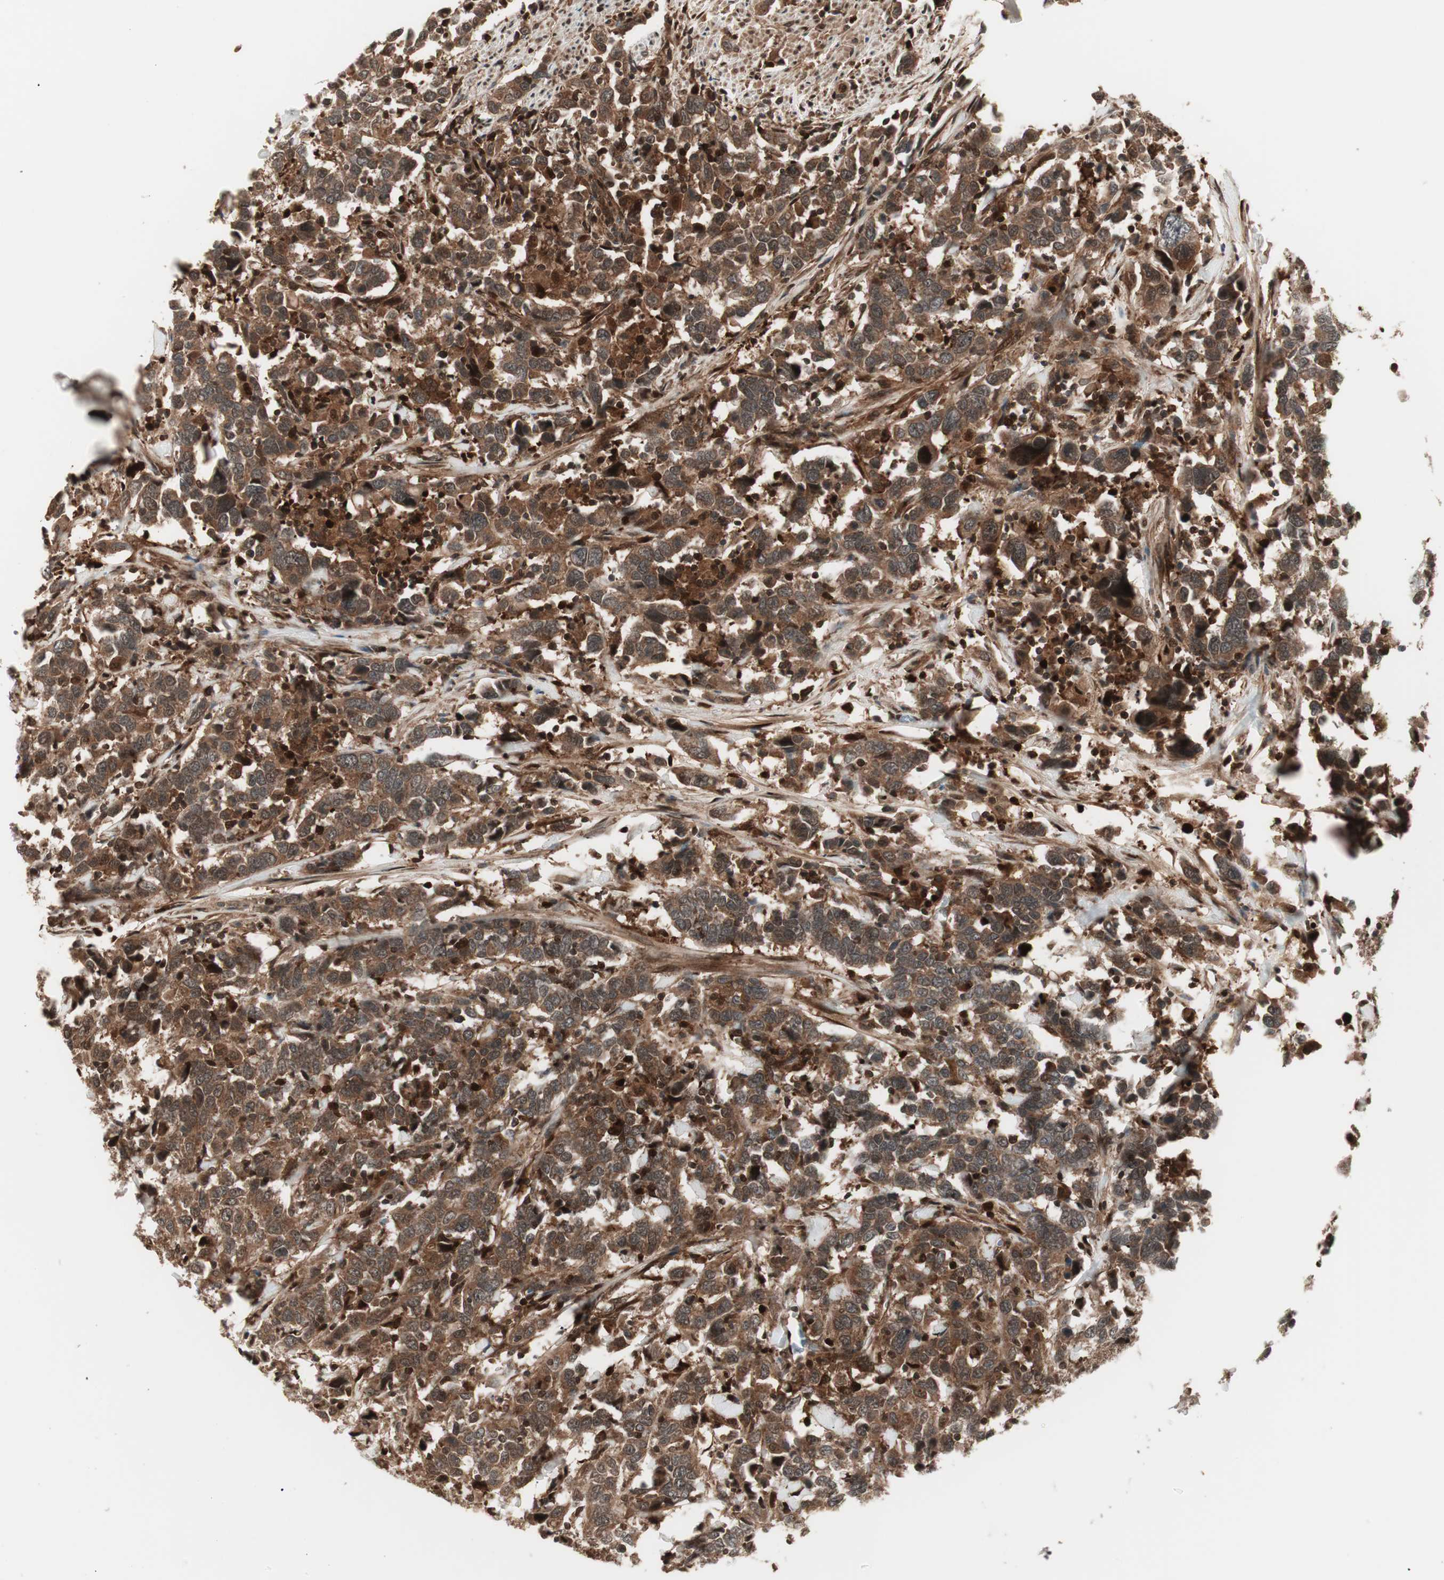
{"staining": {"intensity": "moderate", "quantity": ">75%", "location": "cytoplasmic/membranous"}, "tissue": "urothelial cancer", "cell_type": "Tumor cells", "image_type": "cancer", "snomed": [{"axis": "morphology", "description": "Urothelial carcinoma, High grade"}, {"axis": "topography", "description": "Urinary bladder"}], "caption": "Protein expression analysis of urothelial carcinoma (high-grade) displays moderate cytoplasmic/membranous positivity in about >75% of tumor cells.", "gene": "PRKG2", "patient": {"sex": "male", "age": 61}}